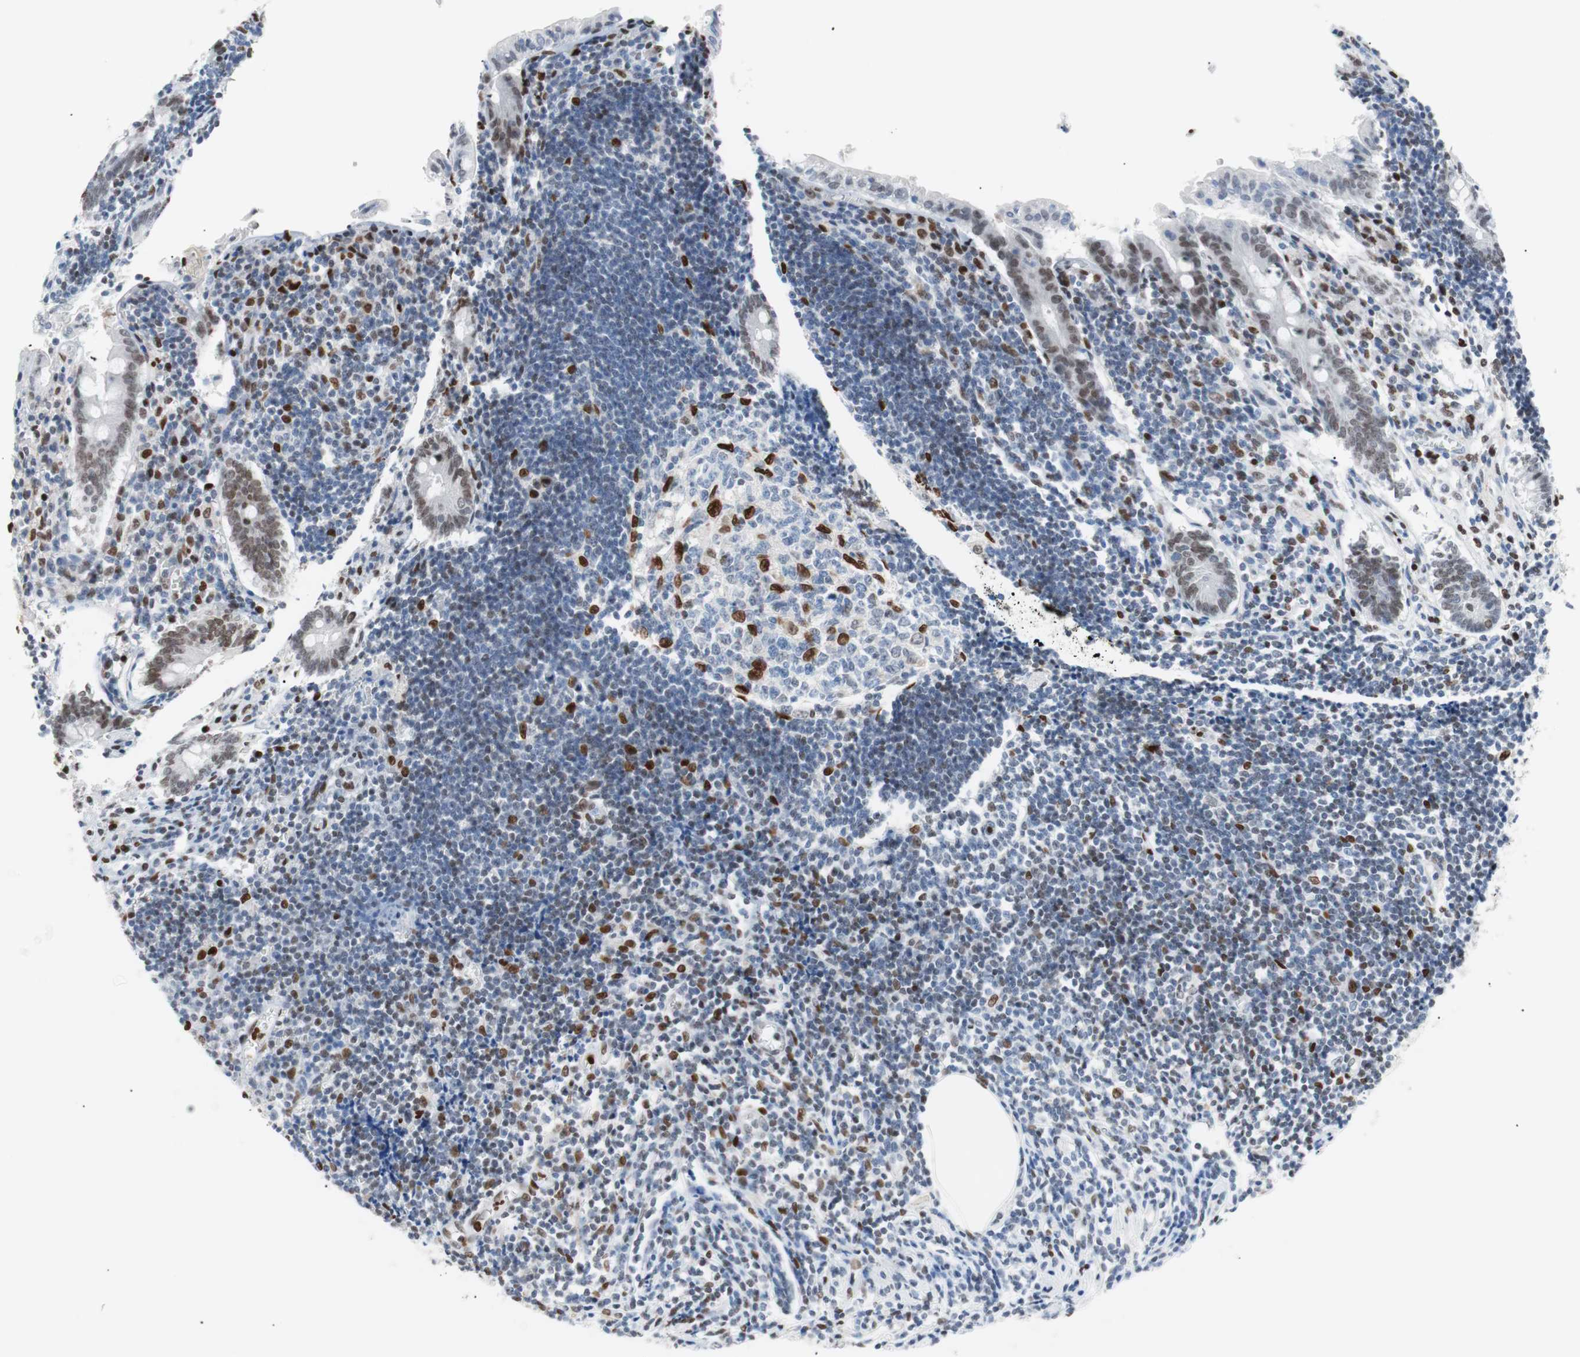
{"staining": {"intensity": "moderate", "quantity": ">75%", "location": "nuclear"}, "tissue": "appendix", "cell_type": "Glandular cells", "image_type": "normal", "snomed": [{"axis": "morphology", "description": "Normal tissue, NOS"}, {"axis": "topography", "description": "Appendix"}], "caption": "Immunohistochemical staining of normal appendix exhibits medium levels of moderate nuclear staining in about >75% of glandular cells.", "gene": "CEBPB", "patient": {"sex": "female", "age": 50}}